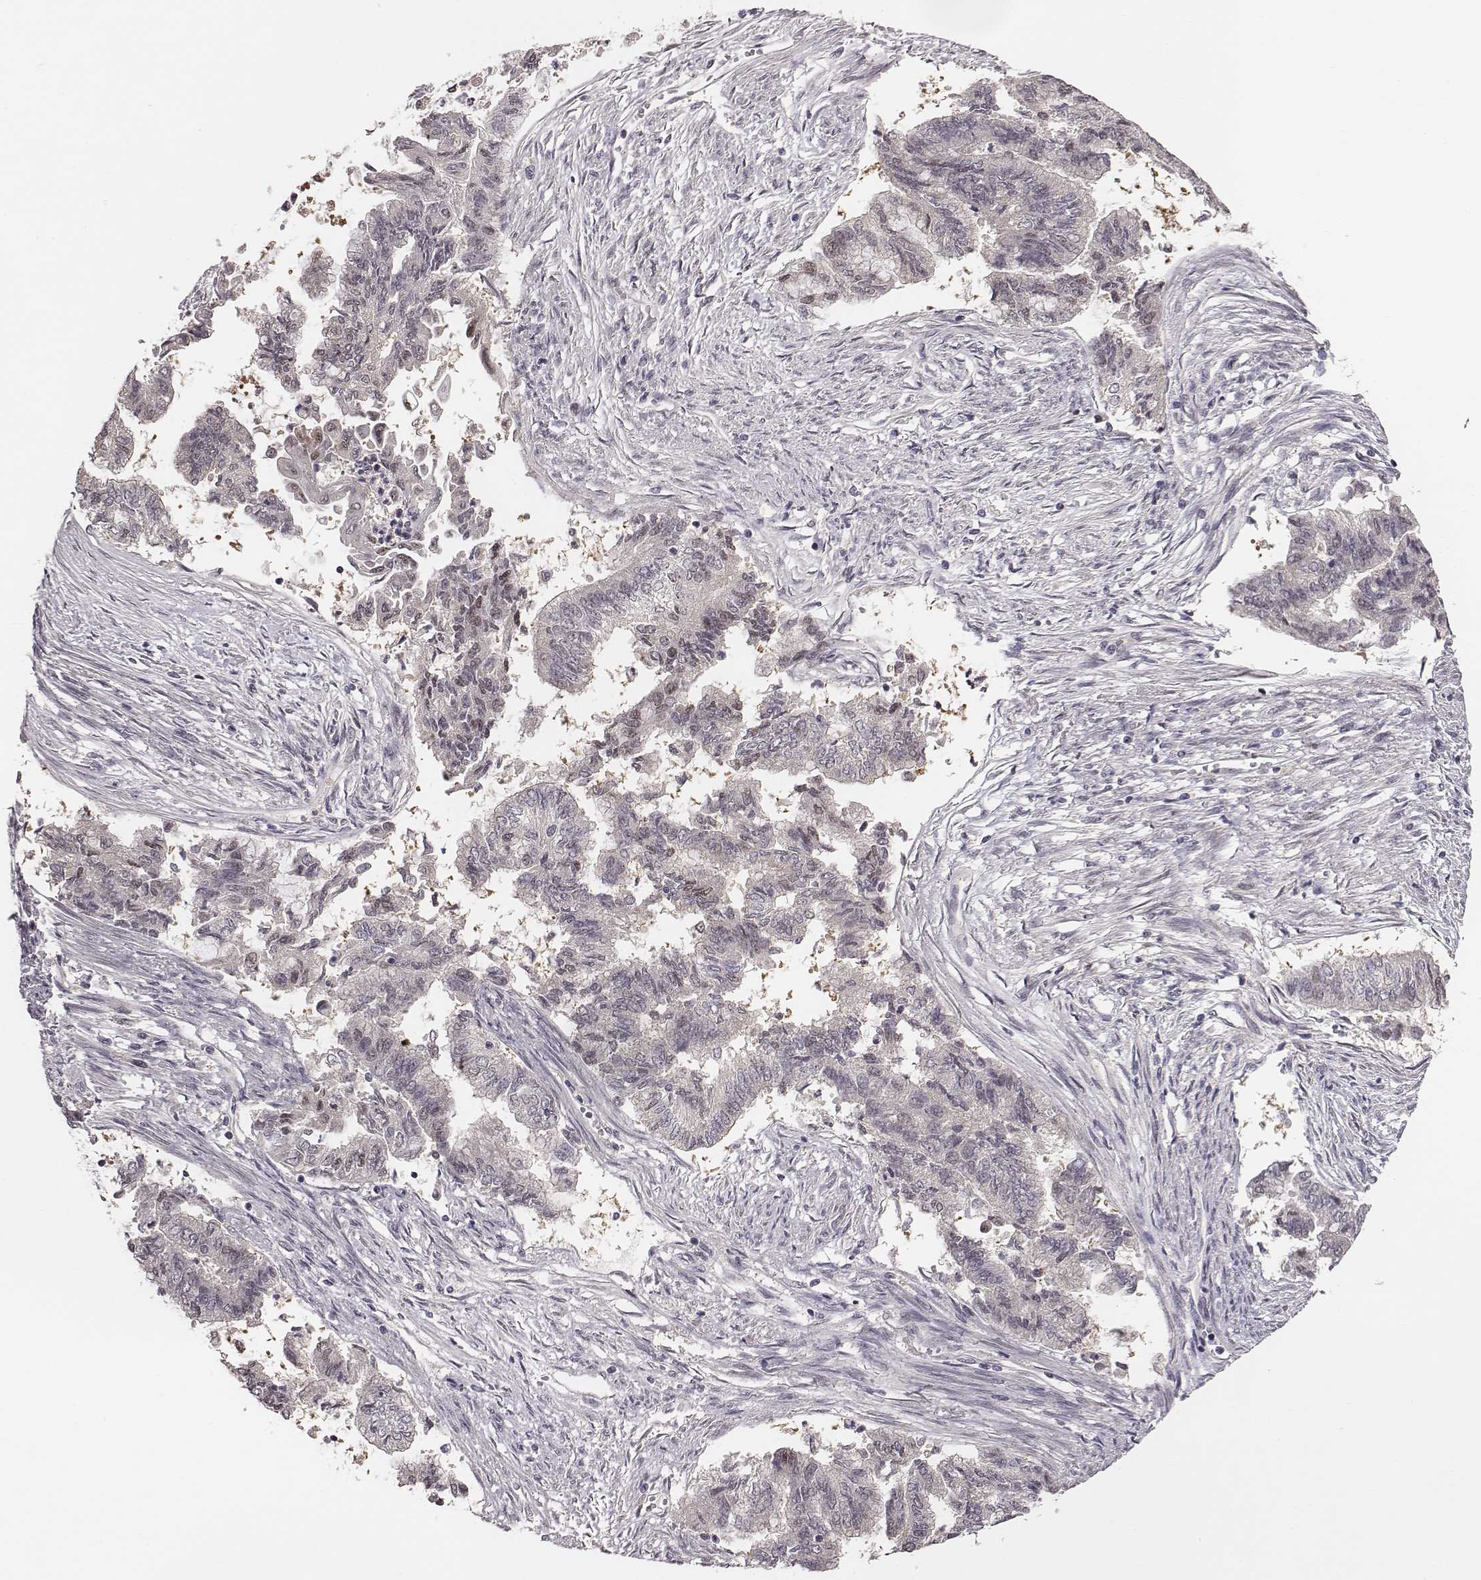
{"staining": {"intensity": "negative", "quantity": "none", "location": "none"}, "tissue": "endometrial cancer", "cell_type": "Tumor cells", "image_type": "cancer", "snomed": [{"axis": "morphology", "description": "Adenocarcinoma, NOS"}, {"axis": "topography", "description": "Endometrium"}], "caption": "Histopathology image shows no significant protein staining in tumor cells of endometrial cancer. (DAB IHC with hematoxylin counter stain).", "gene": "SMURF2", "patient": {"sex": "female", "age": 65}}